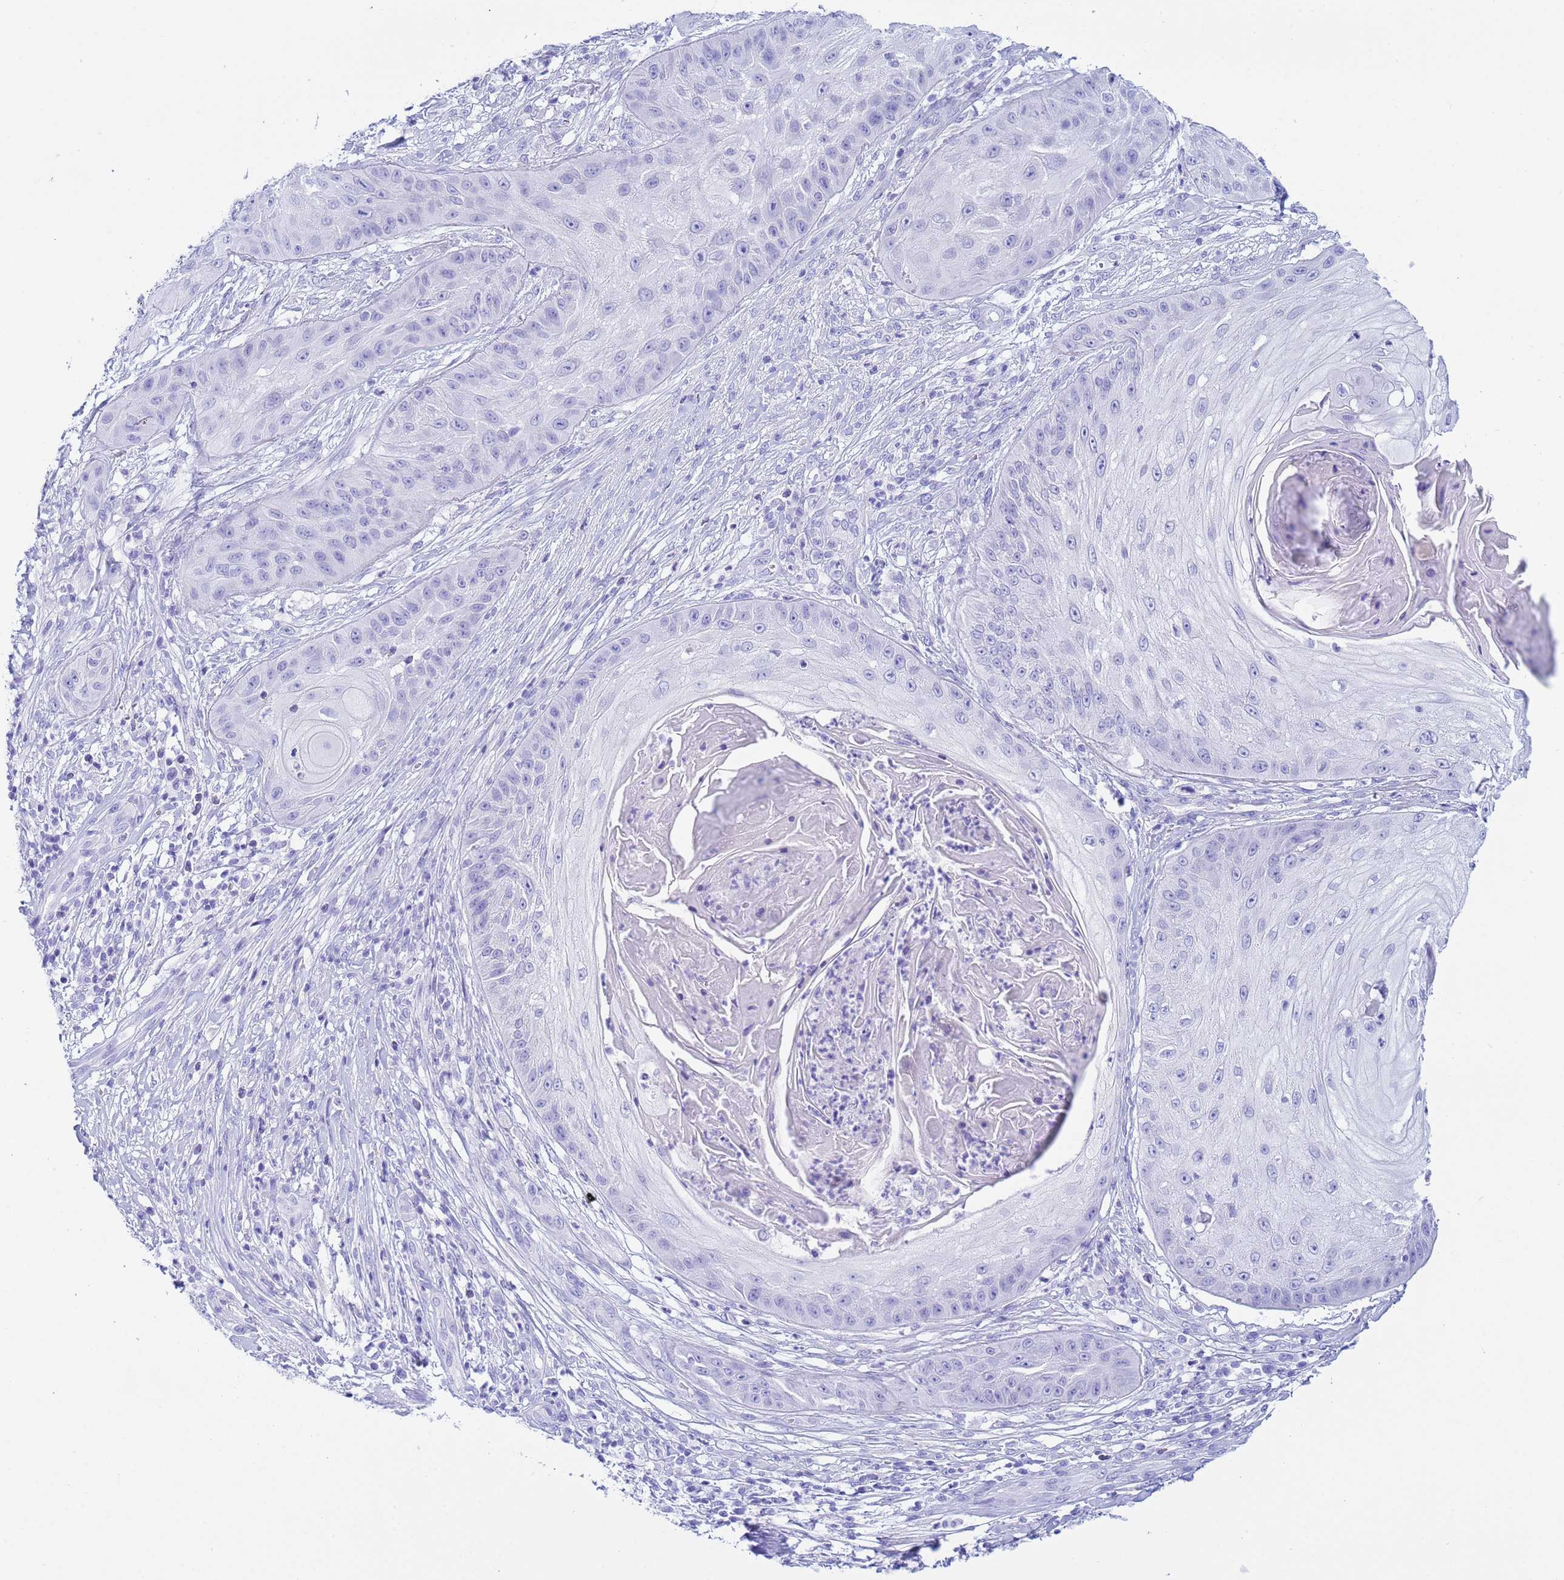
{"staining": {"intensity": "negative", "quantity": "none", "location": "none"}, "tissue": "skin cancer", "cell_type": "Tumor cells", "image_type": "cancer", "snomed": [{"axis": "morphology", "description": "Squamous cell carcinoma, NOS"}, {"axis": "topography", "description": "Skin"}], "caption": "Tumor cells are negative for protein expression in human skin cancer (squamous cell carcinoma).", "gene": "AQP12A", "patient": {"sex": "male", "age": 70}}